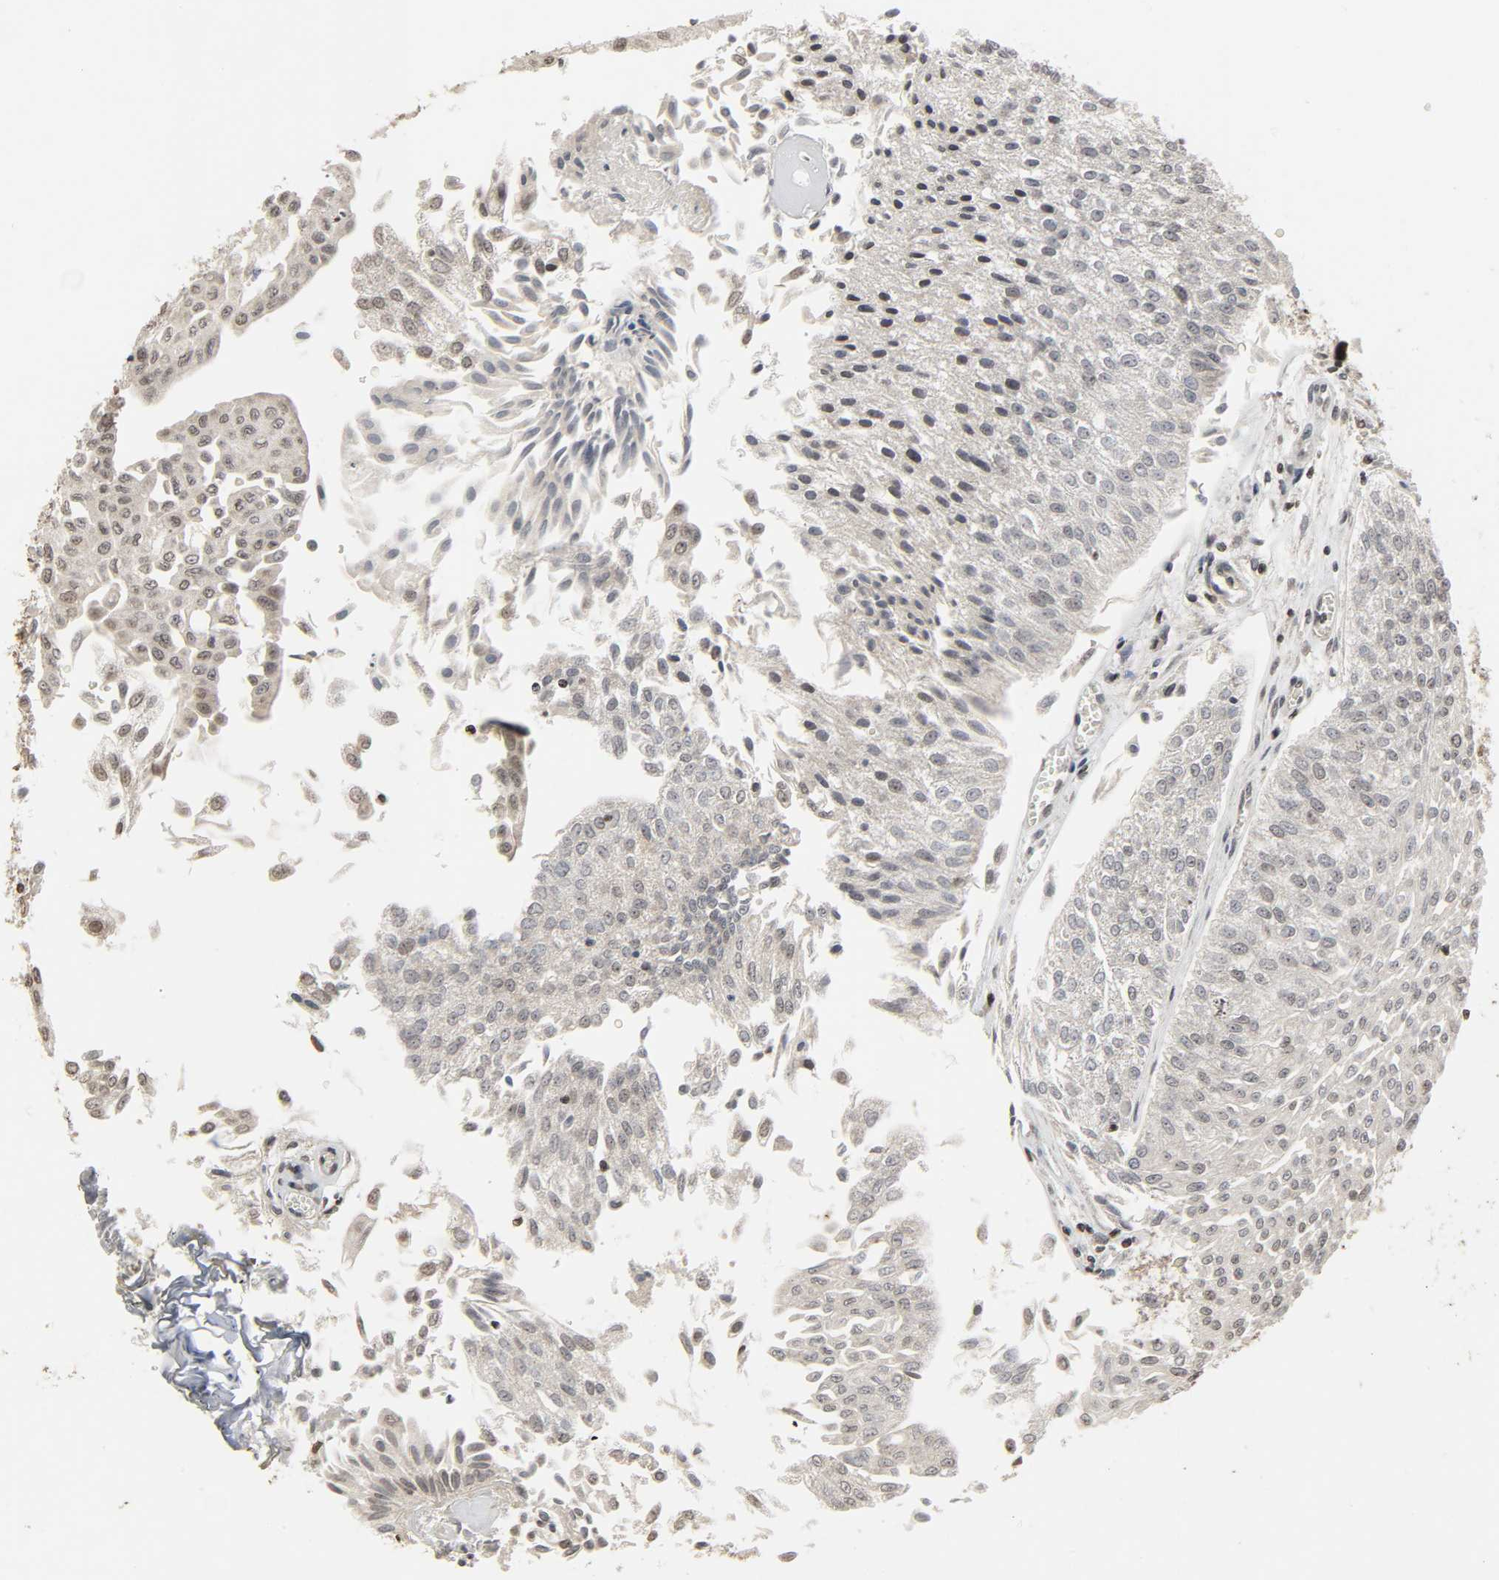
{"staining": {"intensity": "weak", "quantity": "<25%", "location": "nuclear"}, "tissue": "urothelial cancer", "cell_type": "Tumor cells", "image_type": "cancer", "snomed": [{"axis": "morphology", "description": "Urothelial carcinoma, Low grade"}, {"axis": "topography", "description": "Urinary bladder"}], "caption": "Immunohistochemistry photomicrograph of human urothelial cancer stained for a protein (brown), which shows no positivity in tumor cells. (DAB IHC visualized using brightfield microscopy, high magnification).", "gene": "XRCC1", "patient": {"sex": "male", "age": 86}}